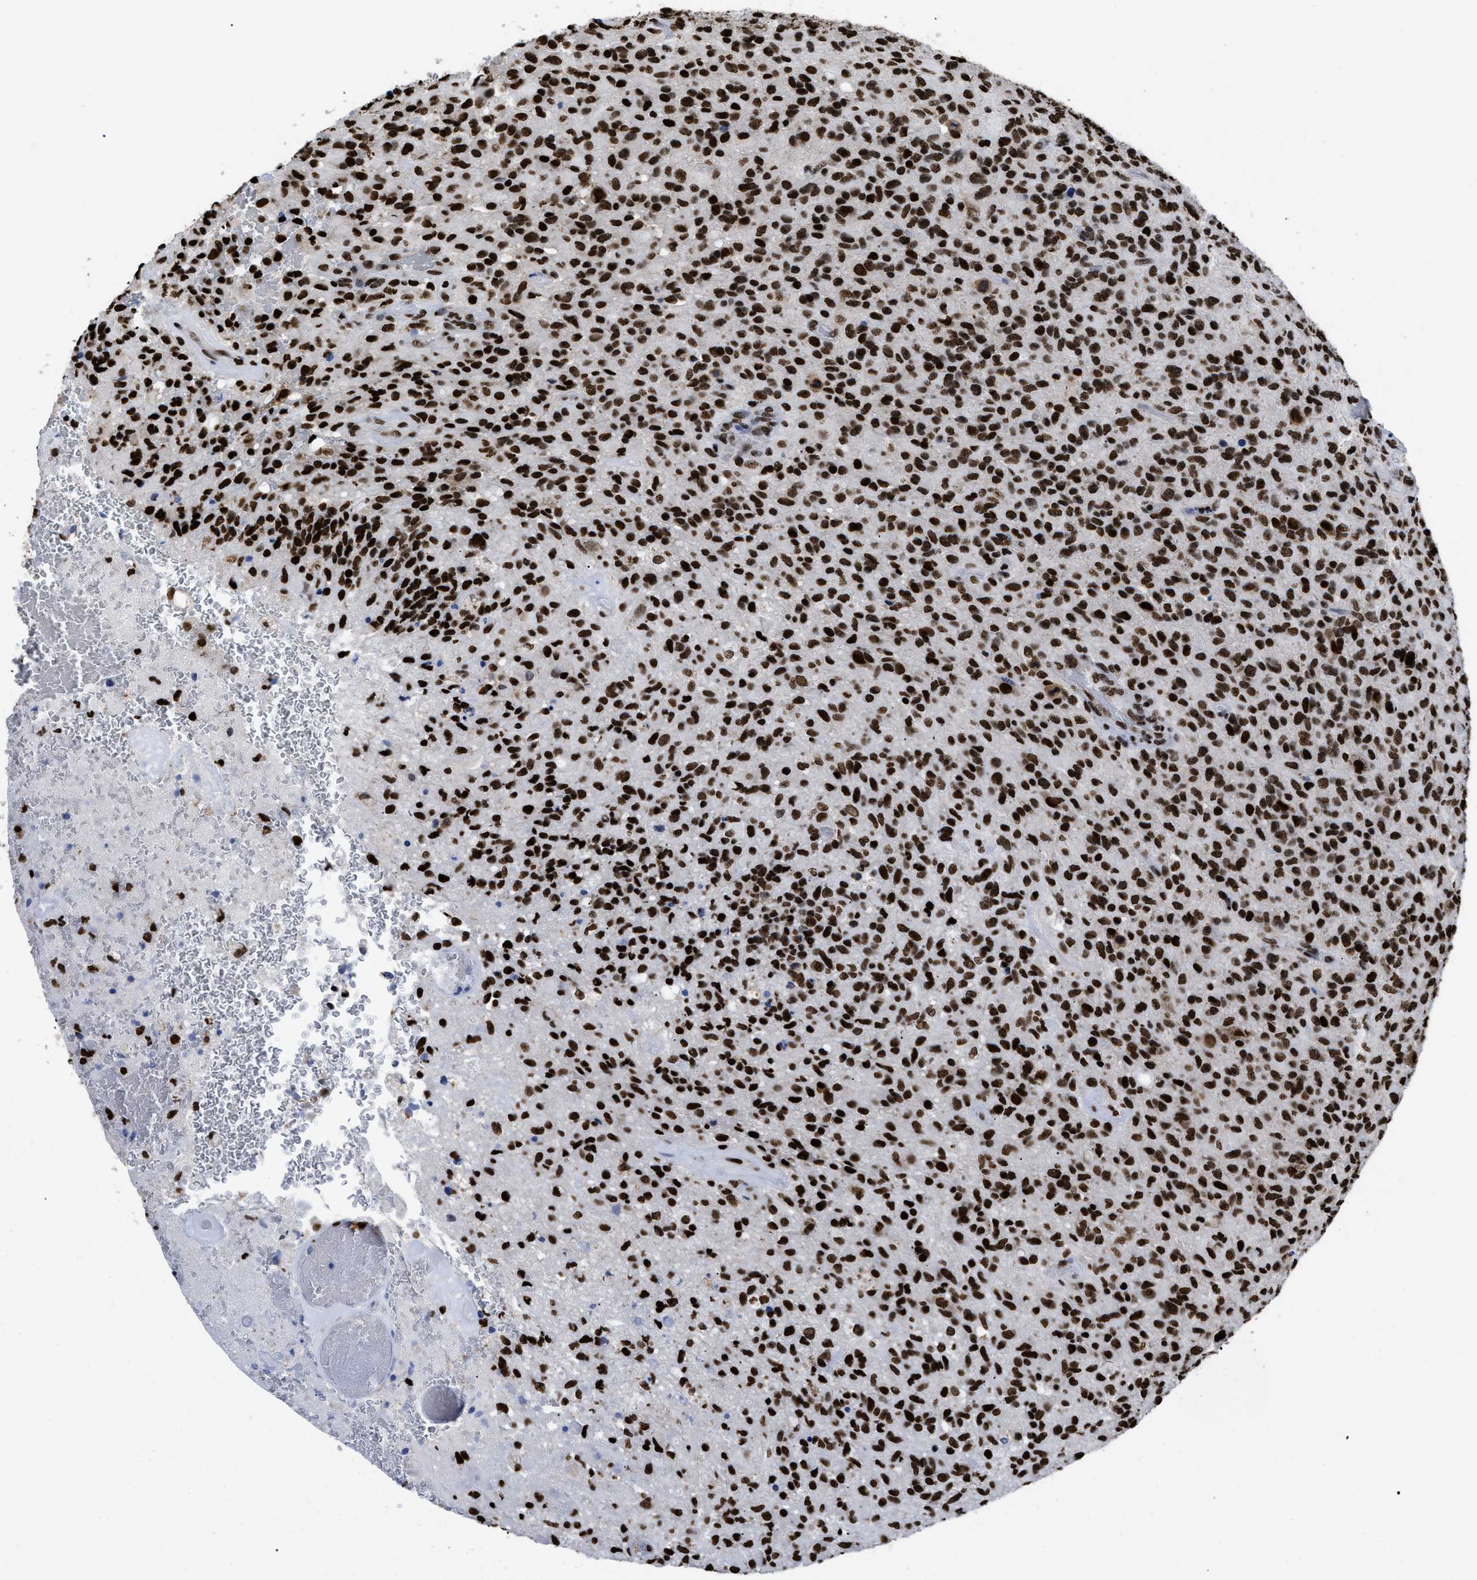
{"staining": {"intensity": "strong", "quantity": ">75%", "location": "nuclear"}, "tissue": "glioma", "cell_type": "Tumor cells", "image_type": "cancer", "snomed": [{"axis": "morphology", "description": "Glioma, malignant, High grade"}, {"axis": "topography", "description": "Brain"}], "caption": "Immunohistochemical staining of glioma shows high levels of strong nuclear protein staining in approximately >75% of tumor cells.", "gene": "CALHM3", "patient": {"sex": "male", "age": 71}}